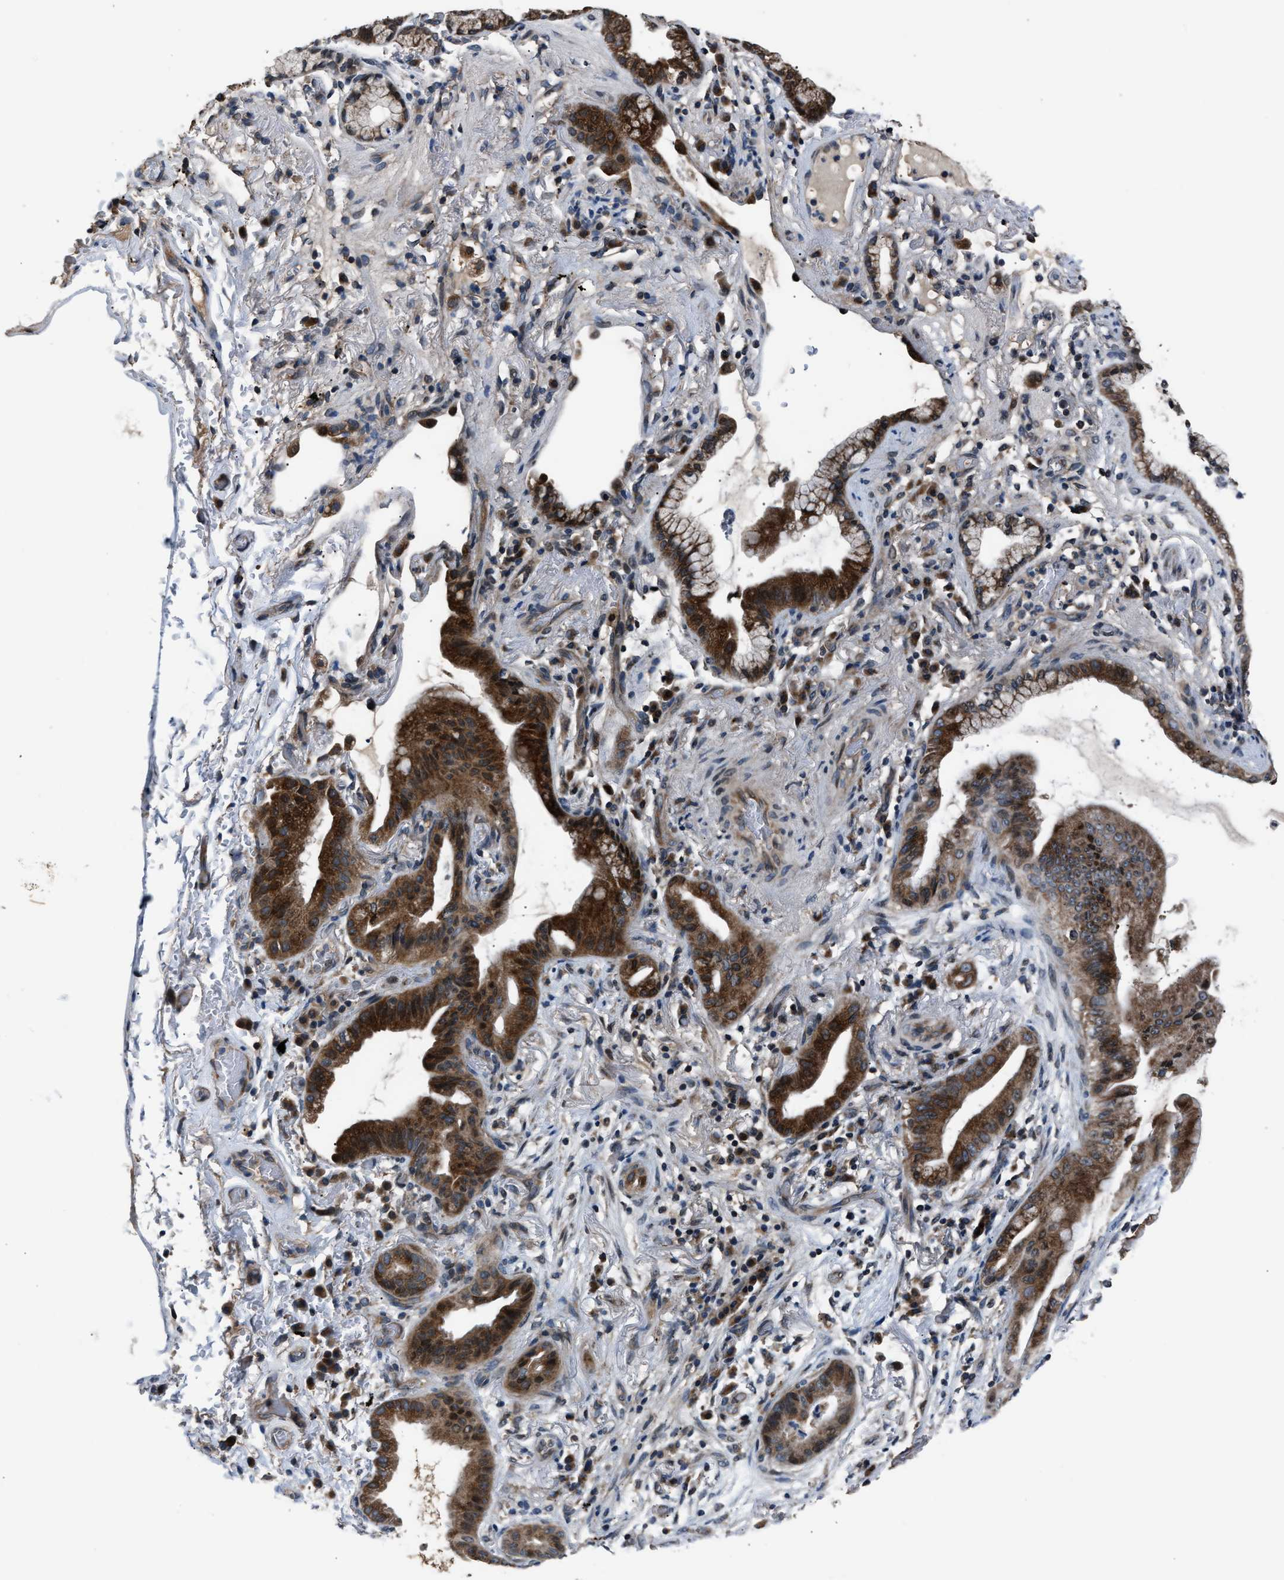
{"staining": {"intensity": "moderate", "quantity": ">75%", "location": "cytoplasmic/membranous"}, "tissue": "lung cancer", "cell_type": "Tumor cells", "image_type": "cancer", "snomed": [{"axis": "morphology", "description": "Normal tissue, NOS"}, {"axis": "morphology", "description": "Adenocarcinoma, NOS"}, {"axis": "topography", "description": "Bronchus"}, {"axis": "topography", "description": "Lung"}], "caption": "Immunohistochemical staining of human adenocarcinoma (lung) shows moderate cytoplasmic/membranous protein expression in approximately >75% of tumor cells. Using DAB (brown) and hematoxylin (blue) stains, captured at high magnification using brightfield microscopy.", "gene": "TNRC18", "patient": {"sex": "female", "age": 70}}